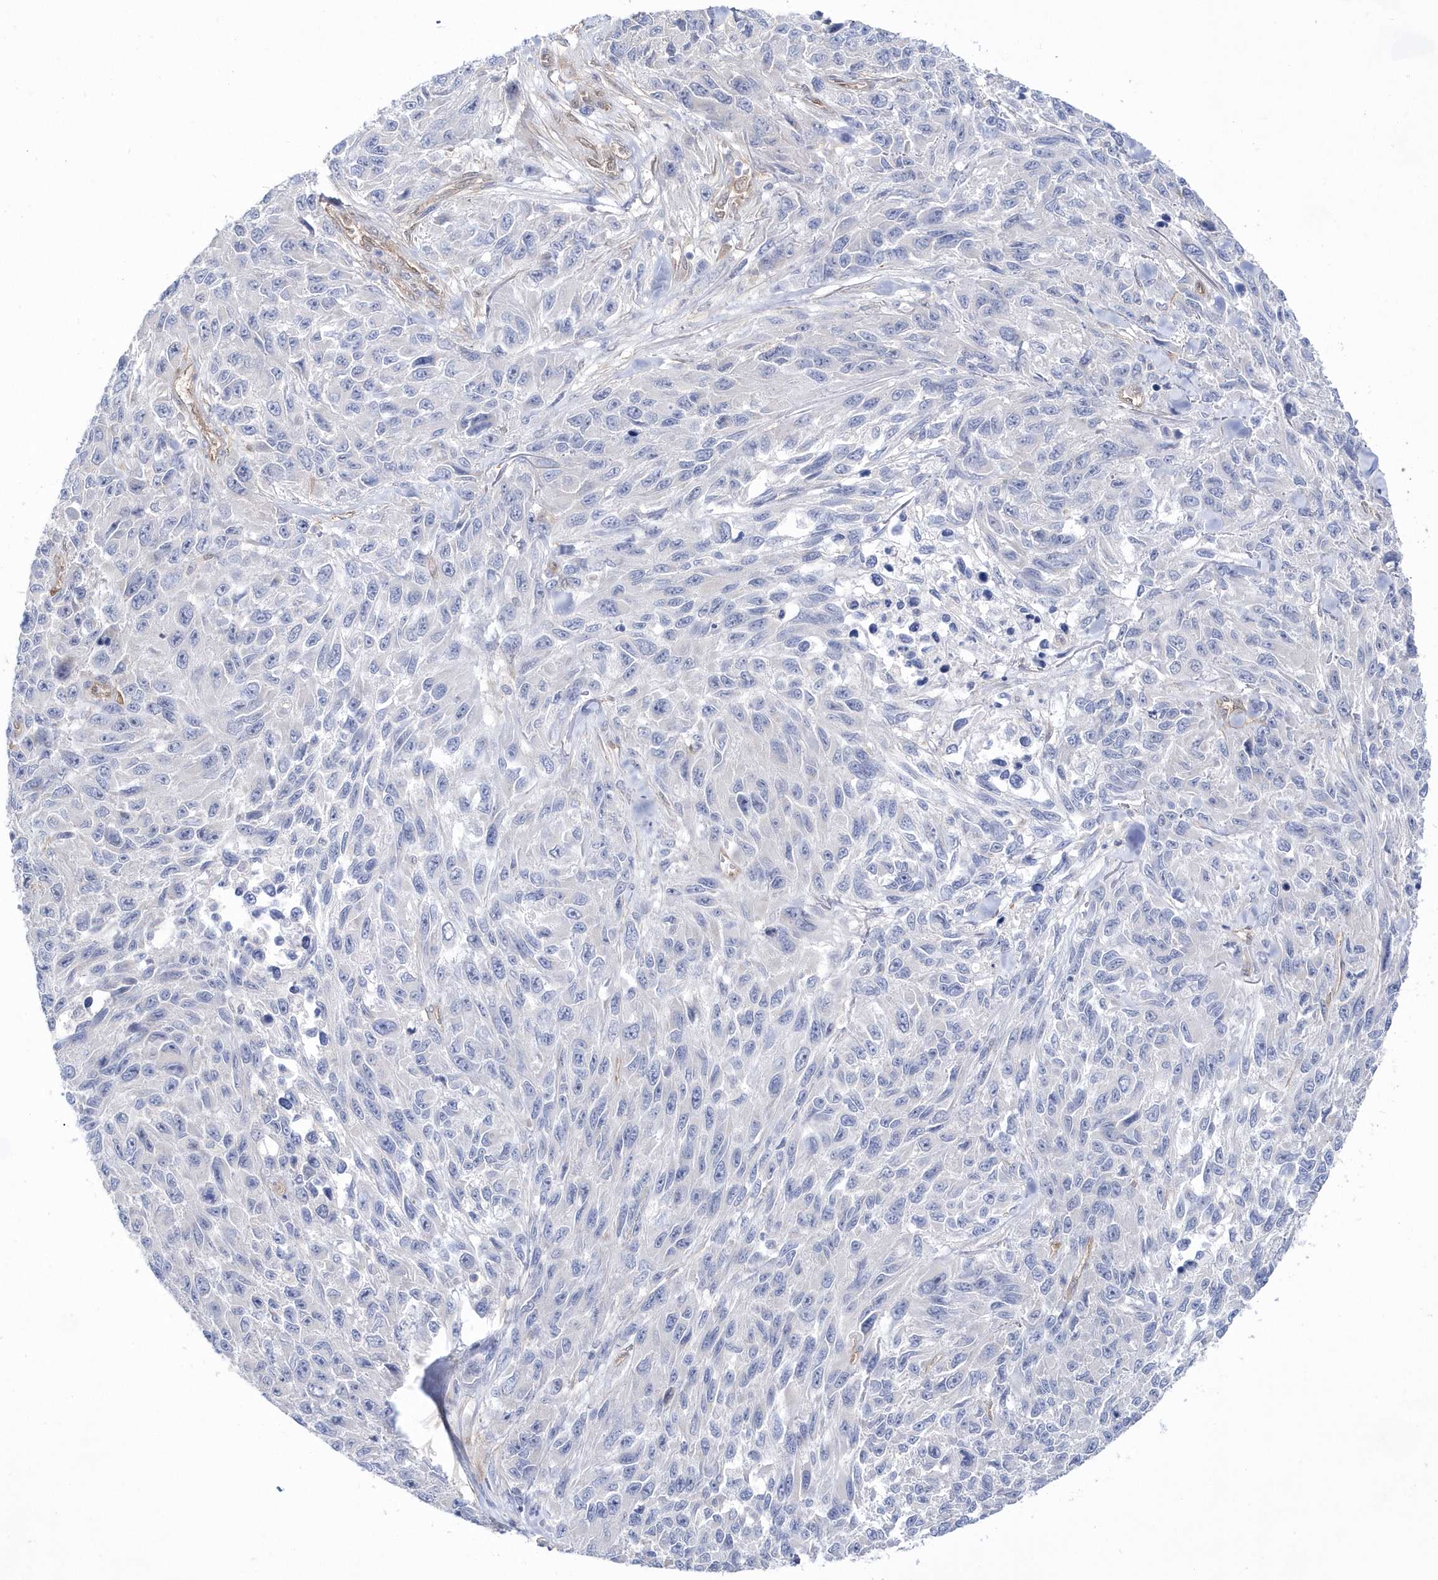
{"staining": {"intensity": "negative", "quantity": "none", "location": "none"}, "tissue": "melanoma", "cell_type": "Tumor cells", "image_type": "cancer", "snomed": [{"axis": "morphology", "description": "Malignant melanoma, NOS"}, {"axis": "topography", "description": "Skin"}], "caption": "Malignant melanoma was stained to show a protein in brown. There is no significant staining in tumor cells.", "gene": "BDH2", "patient": {"sex": "female", "age": 96}}